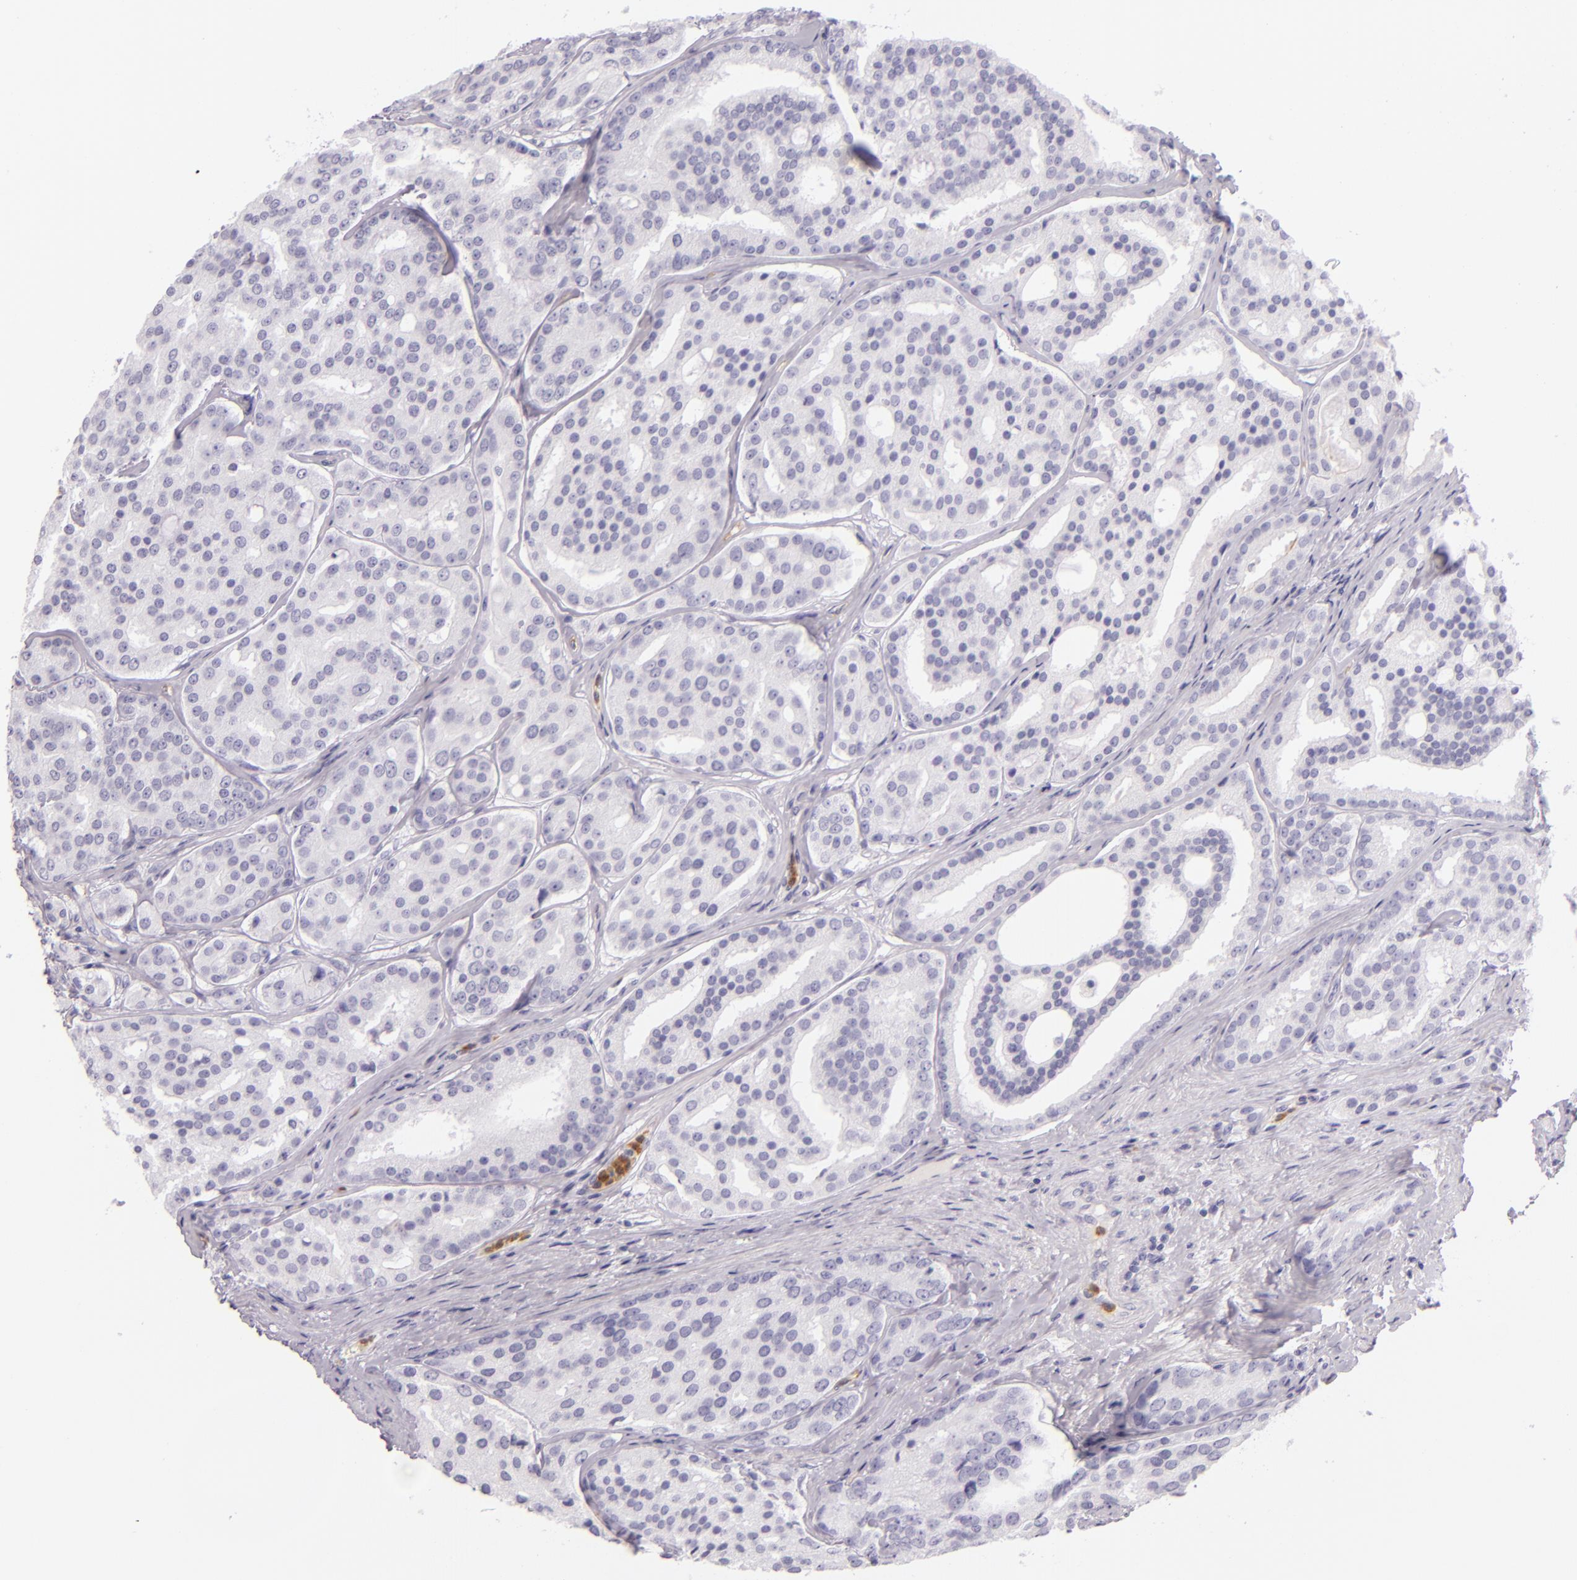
{"staining": {"intensity": "negative", "quantity": "none", "location": "none"}, "tissue": "prostate cancer", "cell_type": "Tumor cells", "image_type": "cancer", "snomed": [{"axis": "morphology", "description": "Adenocarcinoma, High grade"}, {"axis": "topography", "description": "Prostate"}], "caption": "Tumor cells are negative for protein expression in human prostate cancer (high-grade adenocarcinoma).", "gene": "CEACAM1", "patient": {"sex": "male", "age": 64}}